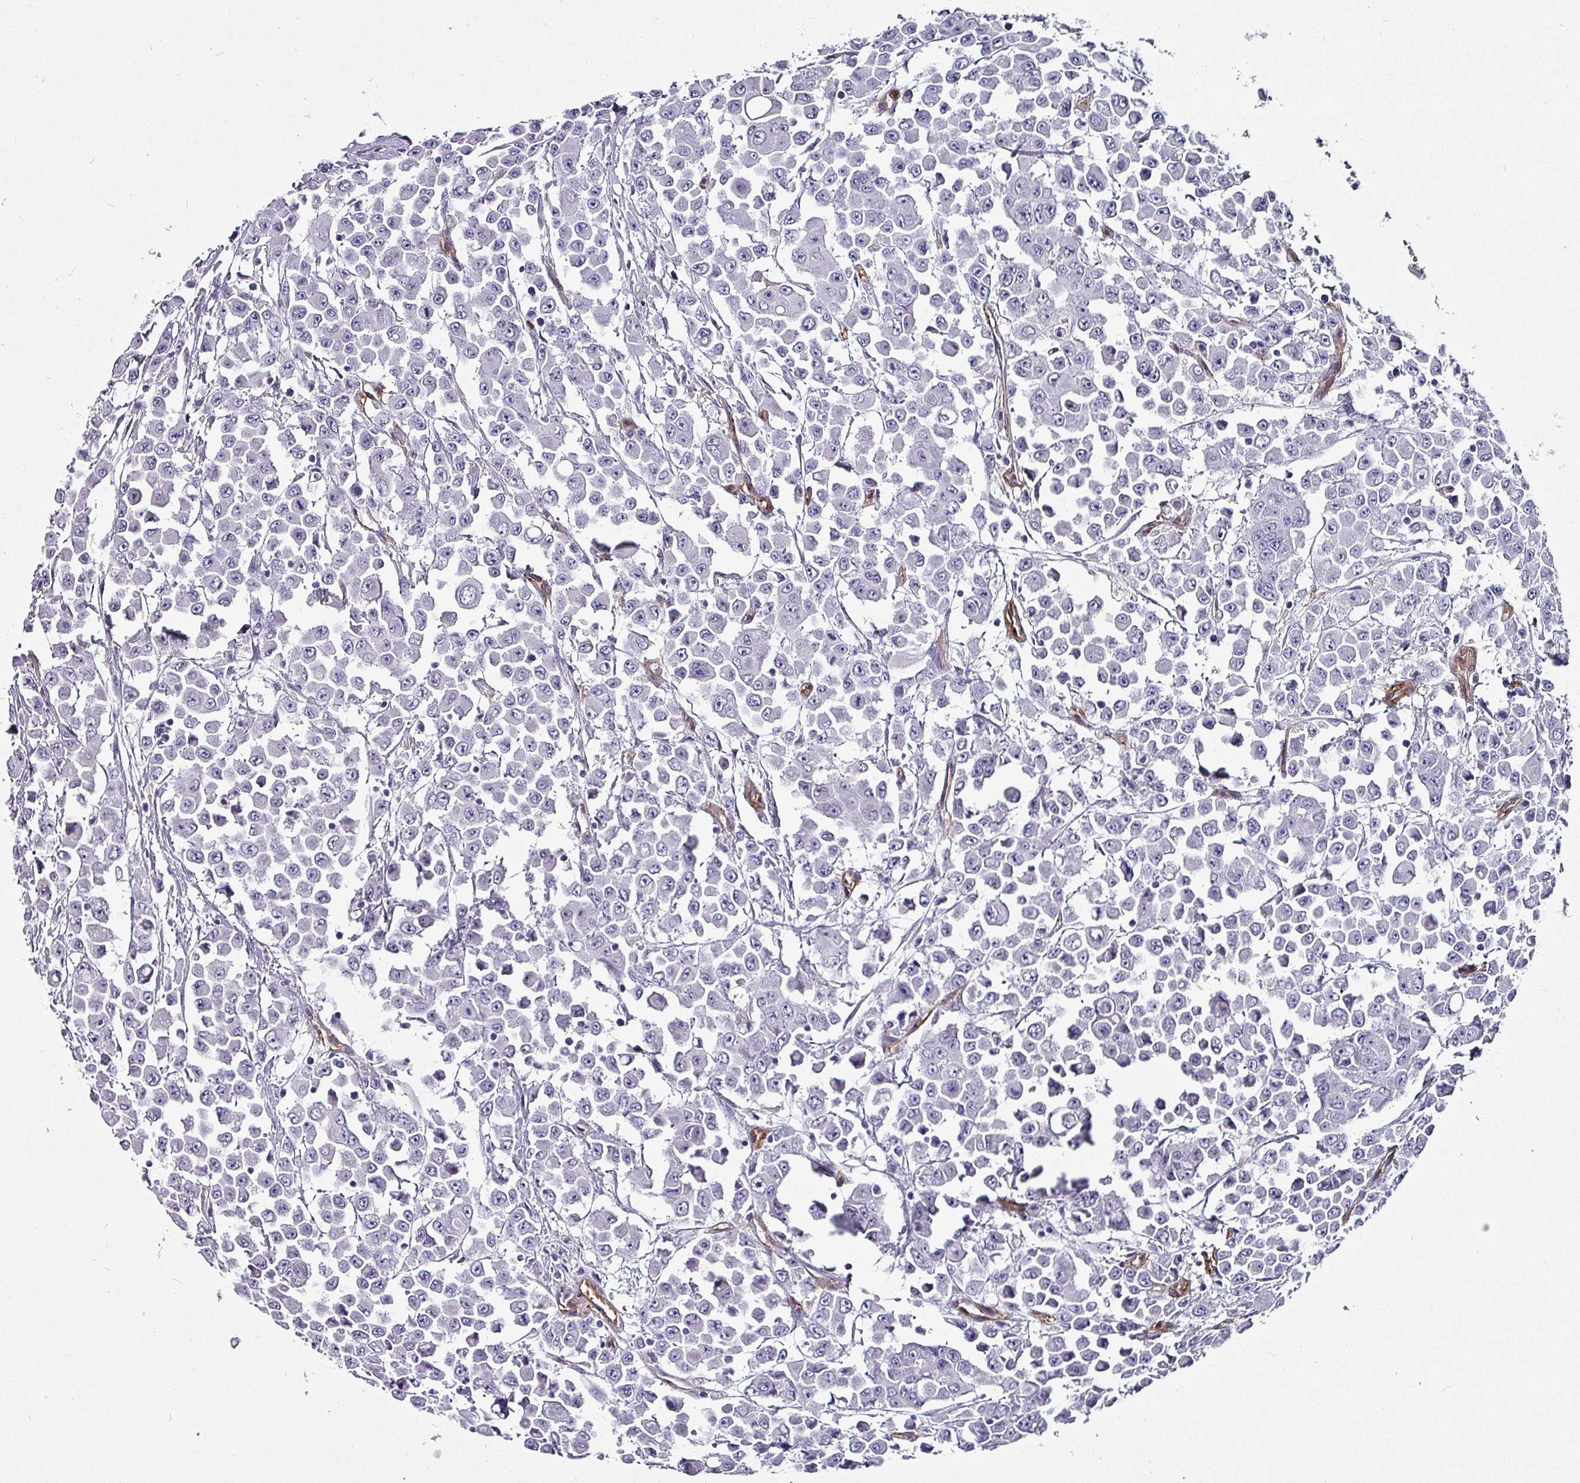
{"staining": {"intensity": "negative", "quantity": "none", "location": "none"}, "tissue": "colorectal cancer", "cell_type": "Tumor cells", "image_type": "cancer", "snomed": [{"axis": "morphology", "description": "Adenocarcinoma, NOS"}, {"axis": "topography", "description": "Colon"}], "caption": "IHC of human colorectal cancer (adenocarcinoma) displays no expression in tumor cells. (DAB IHC, high magnification).", "gene": "ZNF816-ZNF321P", "patient": {"sex": "male", "age": 51}}